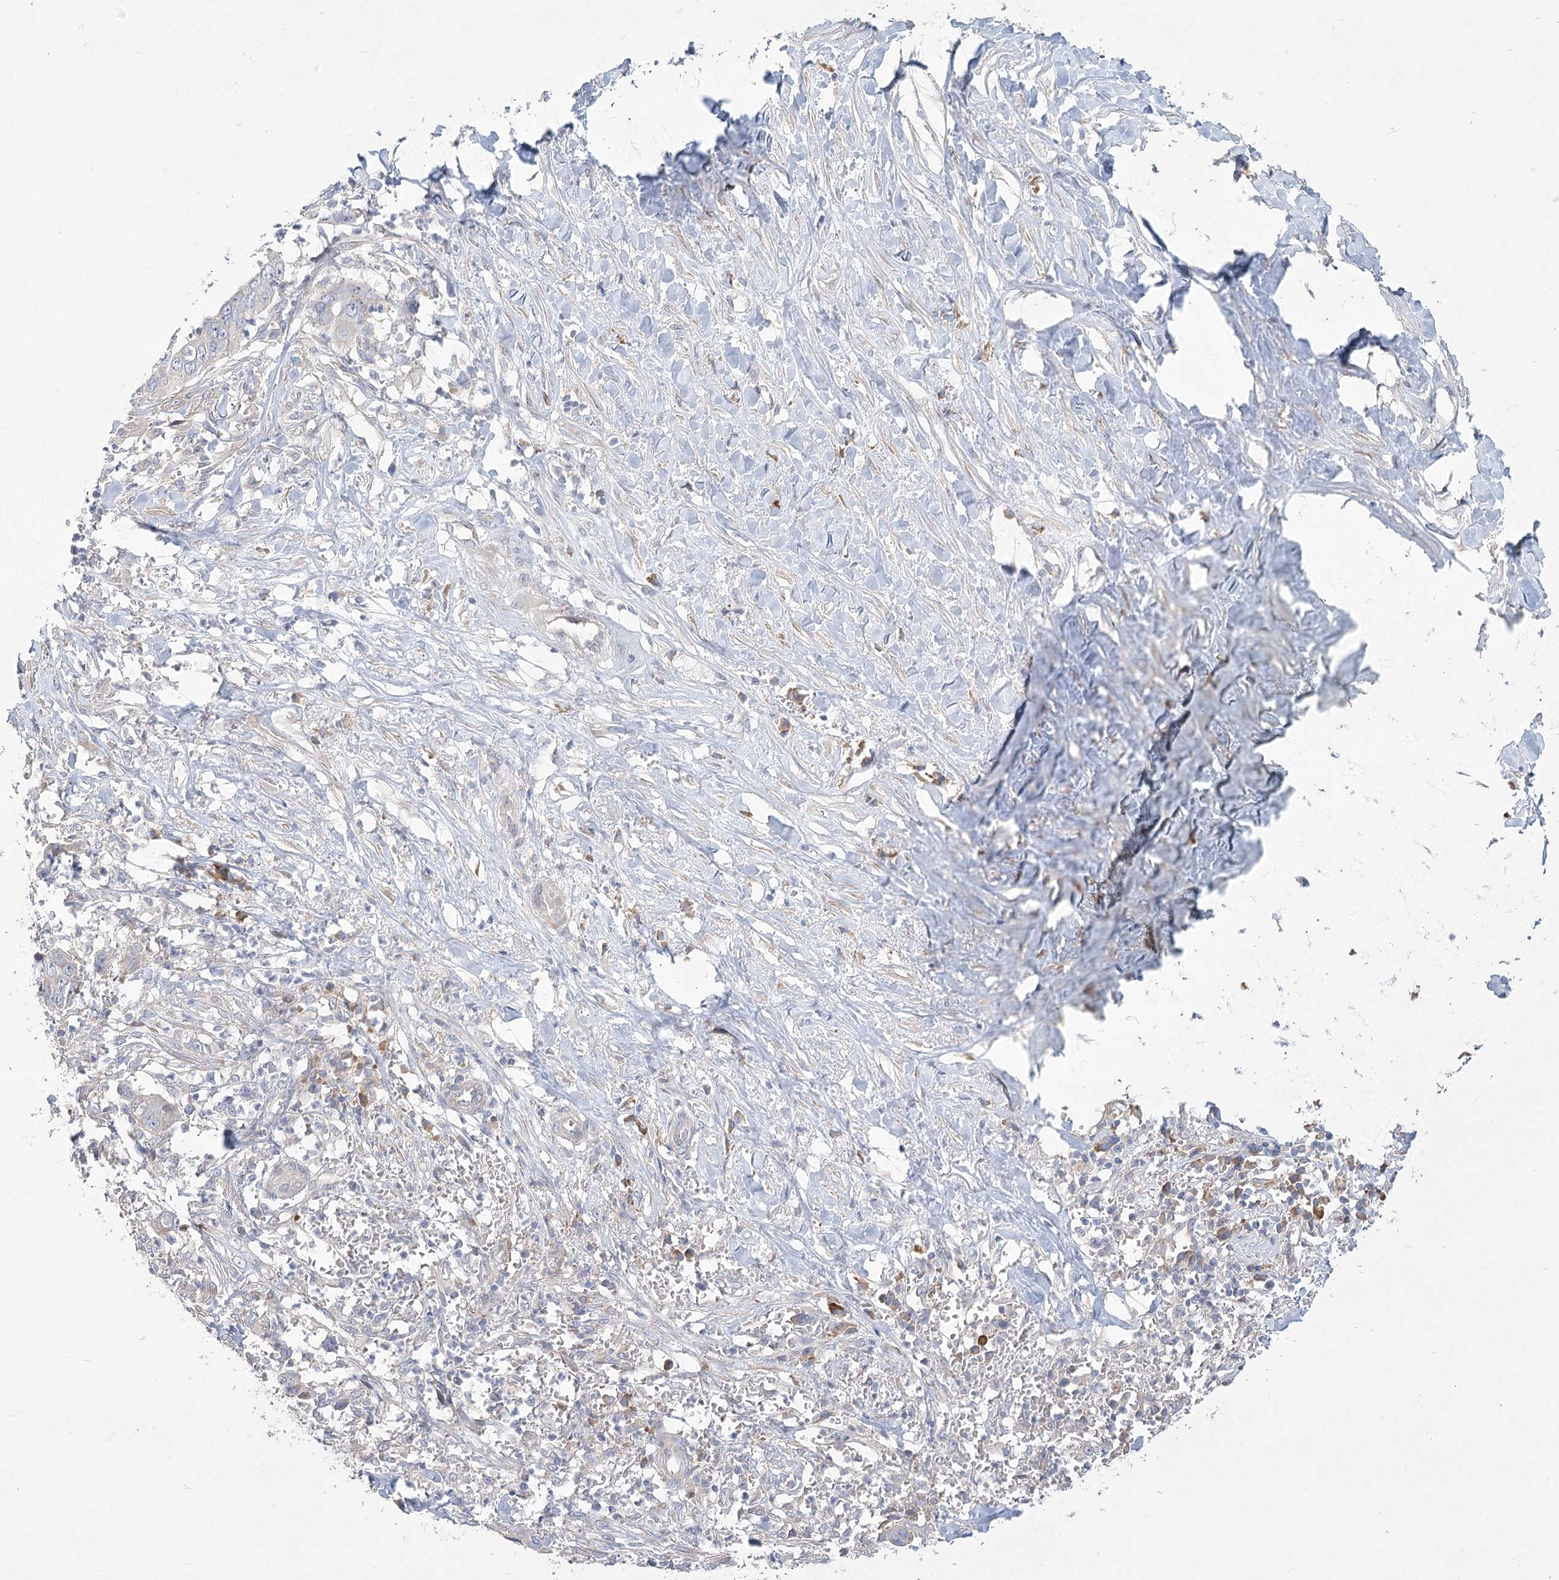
{"staining": {"intensity": "negative", "quantity": "none", "location": "none"}, "tissue": "liver cancer", "cell_type": "Tumor cells", "image_type": "cancer", "snomed": [{"axis": "morphology", "description": "Cholangiocarcinoma"}, {"axis": "topography", "description": "Liver"}], "caption": "Tumor cells show no significant staining in liver cancer.", "gene": "CAMTA1", "patient": {"sex": "female", "age": 79}}